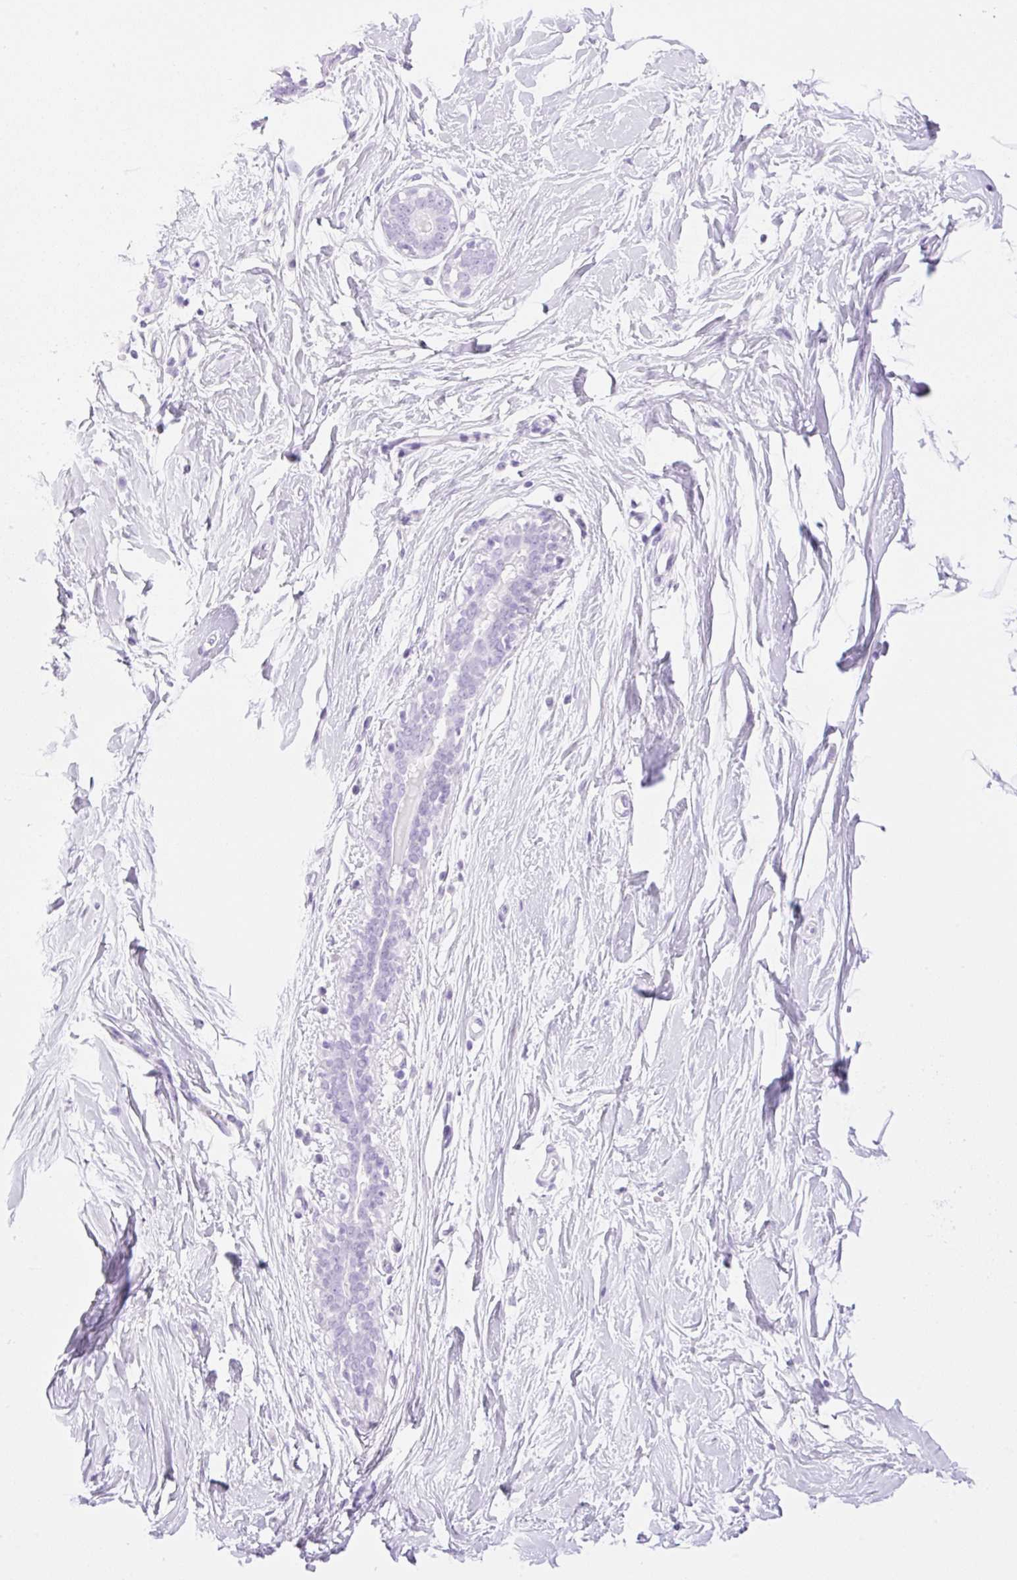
{"staining": {"intensity": "negative", "quantity": "none", "location": "none"}, "tissue": "breast", "cell_type": "Adipocytes", "image_type": "normal", "snomed": [{"axis": "morphology", "description": "Normal tissue, NOS"}, {"axis": "topography", "description": "Breast"}], "caption": "Histopathology image shows no protein expression in adipocytes of unremarkable breast.", "gene": "SPRR4", "patient": {"sex": "female", "age": 27}}